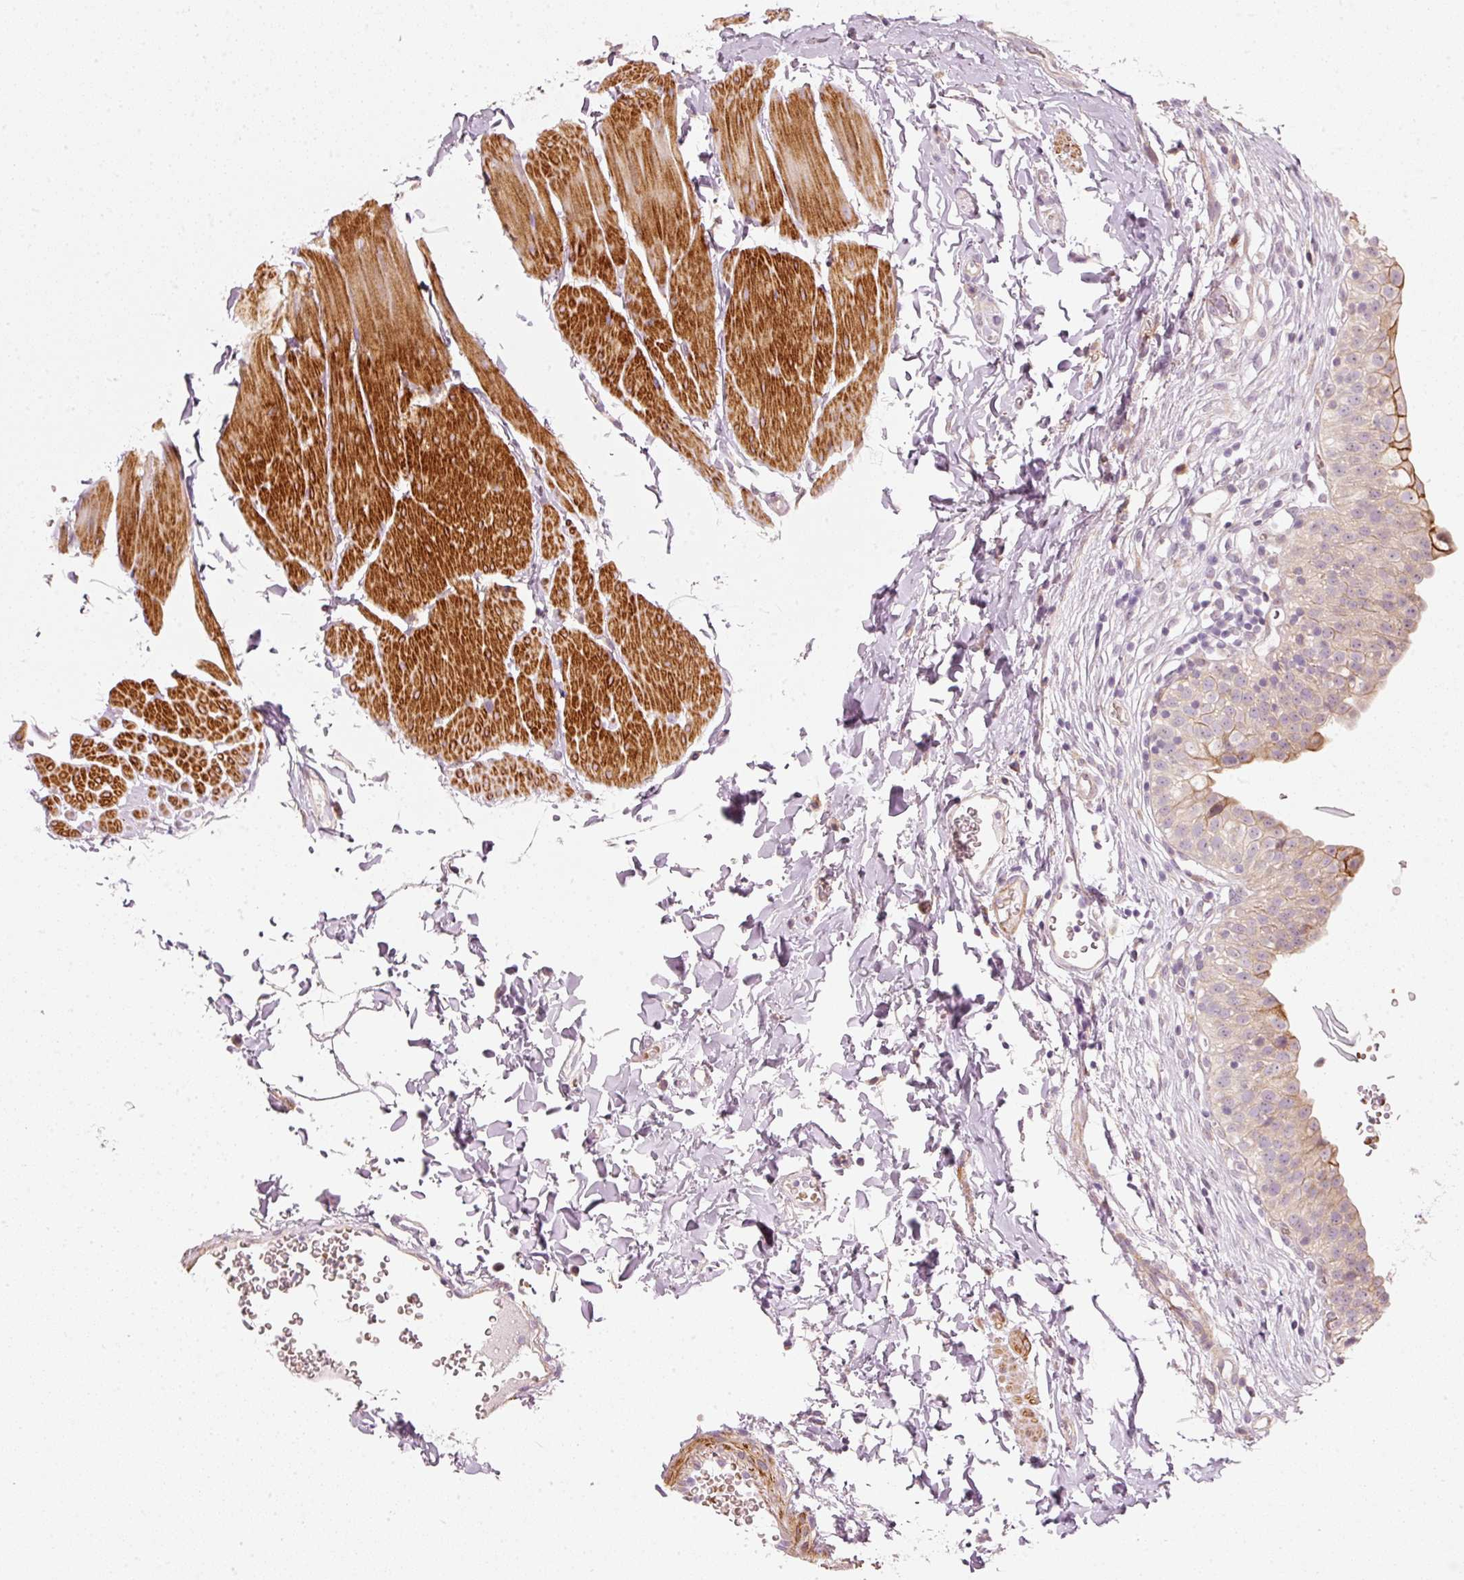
{"staining": {"intensity": "moderate", "quantity": "<25%", "location": "cytoplasmic/membranous"}, "tissue": "urinary bladder", "cell_type": "Urothelial cells", "image_type": "normal", "snomed": [{"axis": "morphology", "description": "Normal tissue, NOS"}, {"axis": "topography", "description": "Urinary bladder"}, {"axis": "topography", "description": "Peripheral nerve tissue"}], "caption": "Immunohistochemical staining of unremarkable urinary bladder reveals <25% levels of moderate cytoplasmic/membranous protein staining in approximately <25% of urothelial cells. The protein of interest is stained brown, and the nuclei are stained in blue (DAB IHC with brightfield microscopy, high magnification).", "gene": "KCNQ1", "patient": {"sex": "male", "age": 55}}